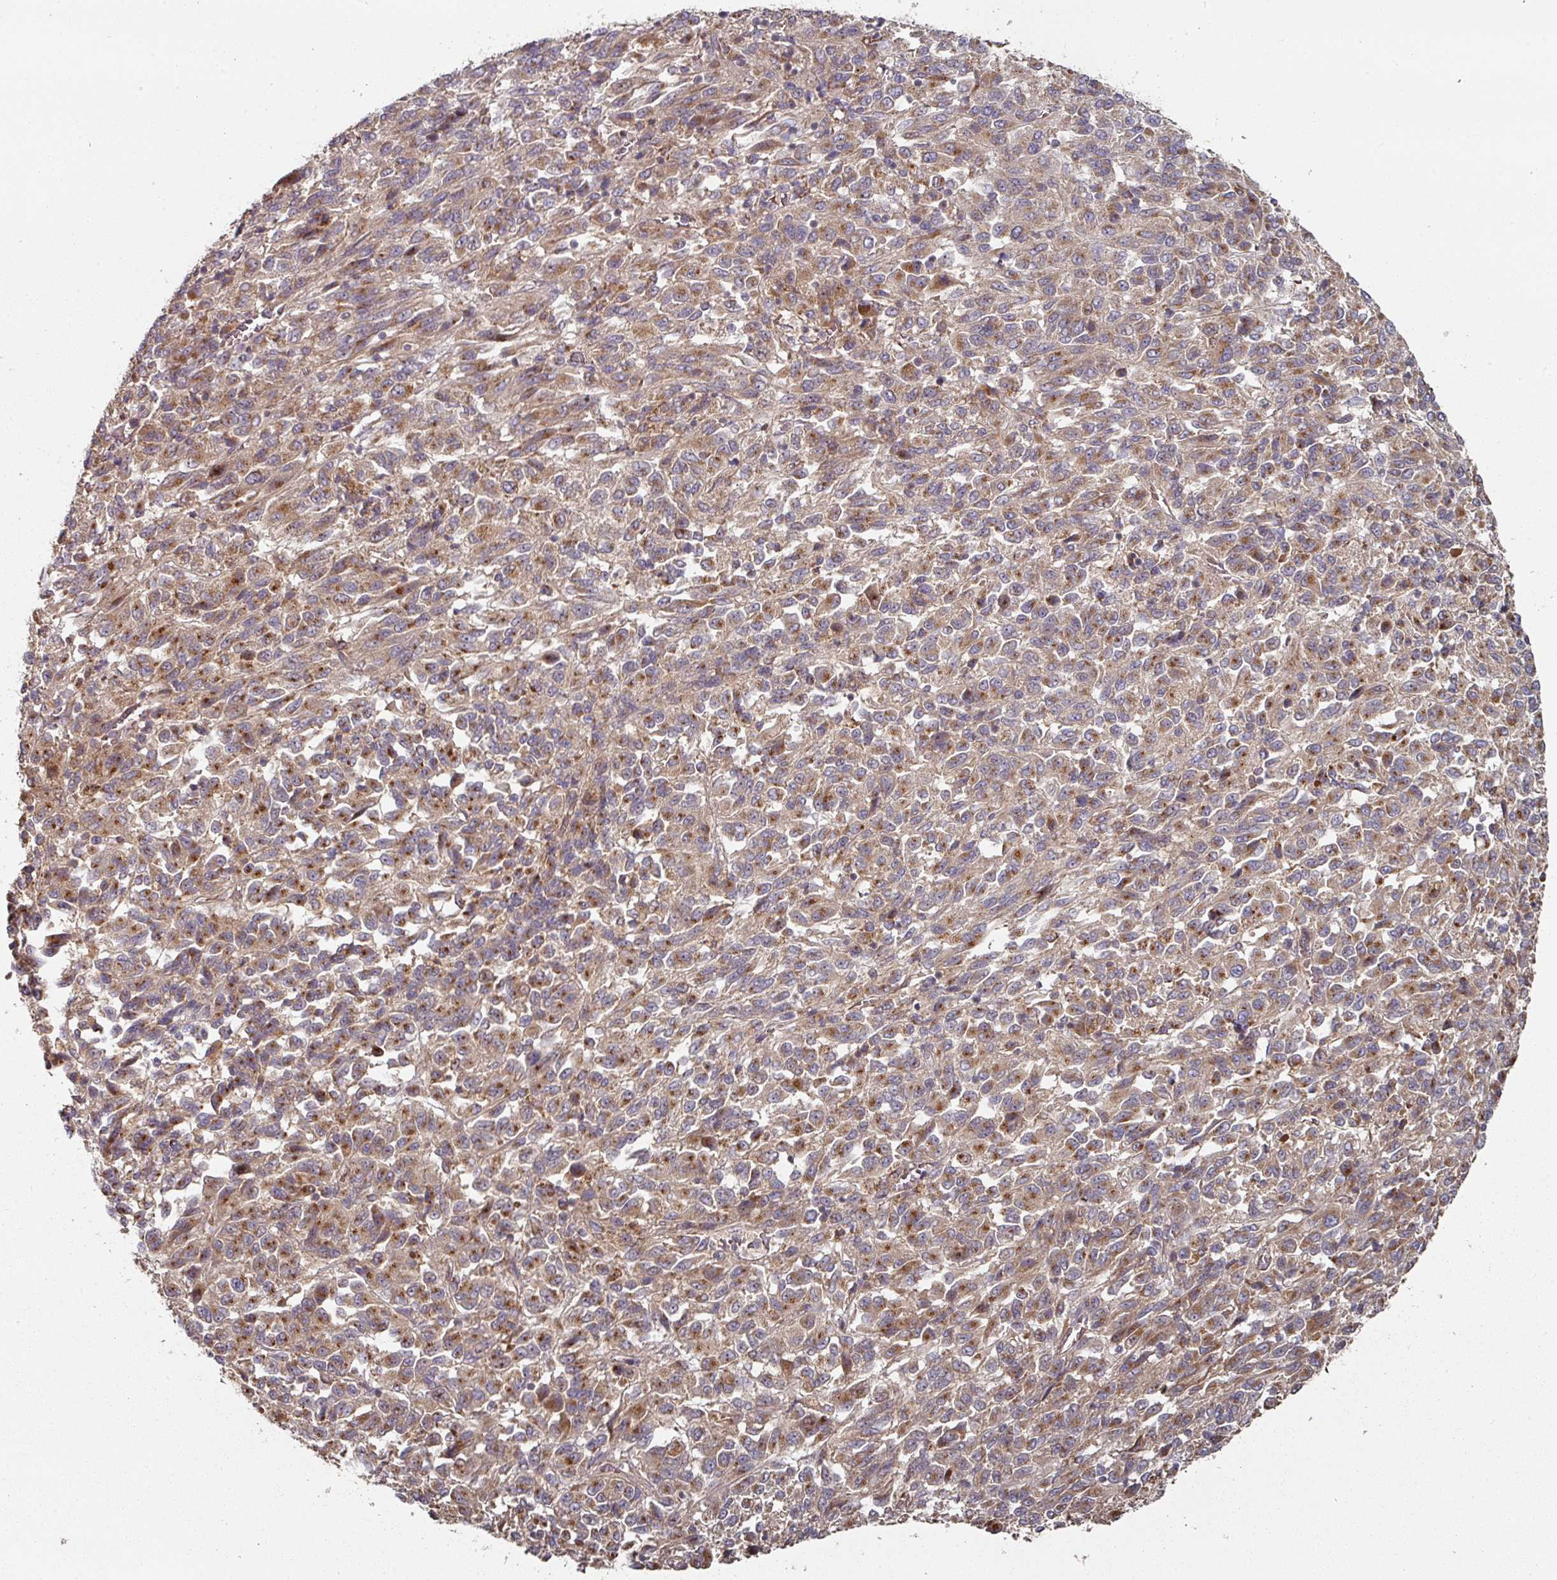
{"staining": {"intensity": "moderate", "quantity": "25%-75%", "location": "cytoplasmic/membranous"}, "tissue": "melanoma", "cell_type": "Tumor cells", "image_type": "cancer", "snomed": [{"axis": "morphology", "description": "Malignant melanoma, Metastatic site"}, {"axis": "topography", "description": "Lung"}], "caption": "A photomicrograph of melanoma stained for a protein exhibits moderate cytoplasmic/membranous brown staining in tumor cells.", "gene": "DNAJC7", "patient": {"sex": "male", "age": 64}}